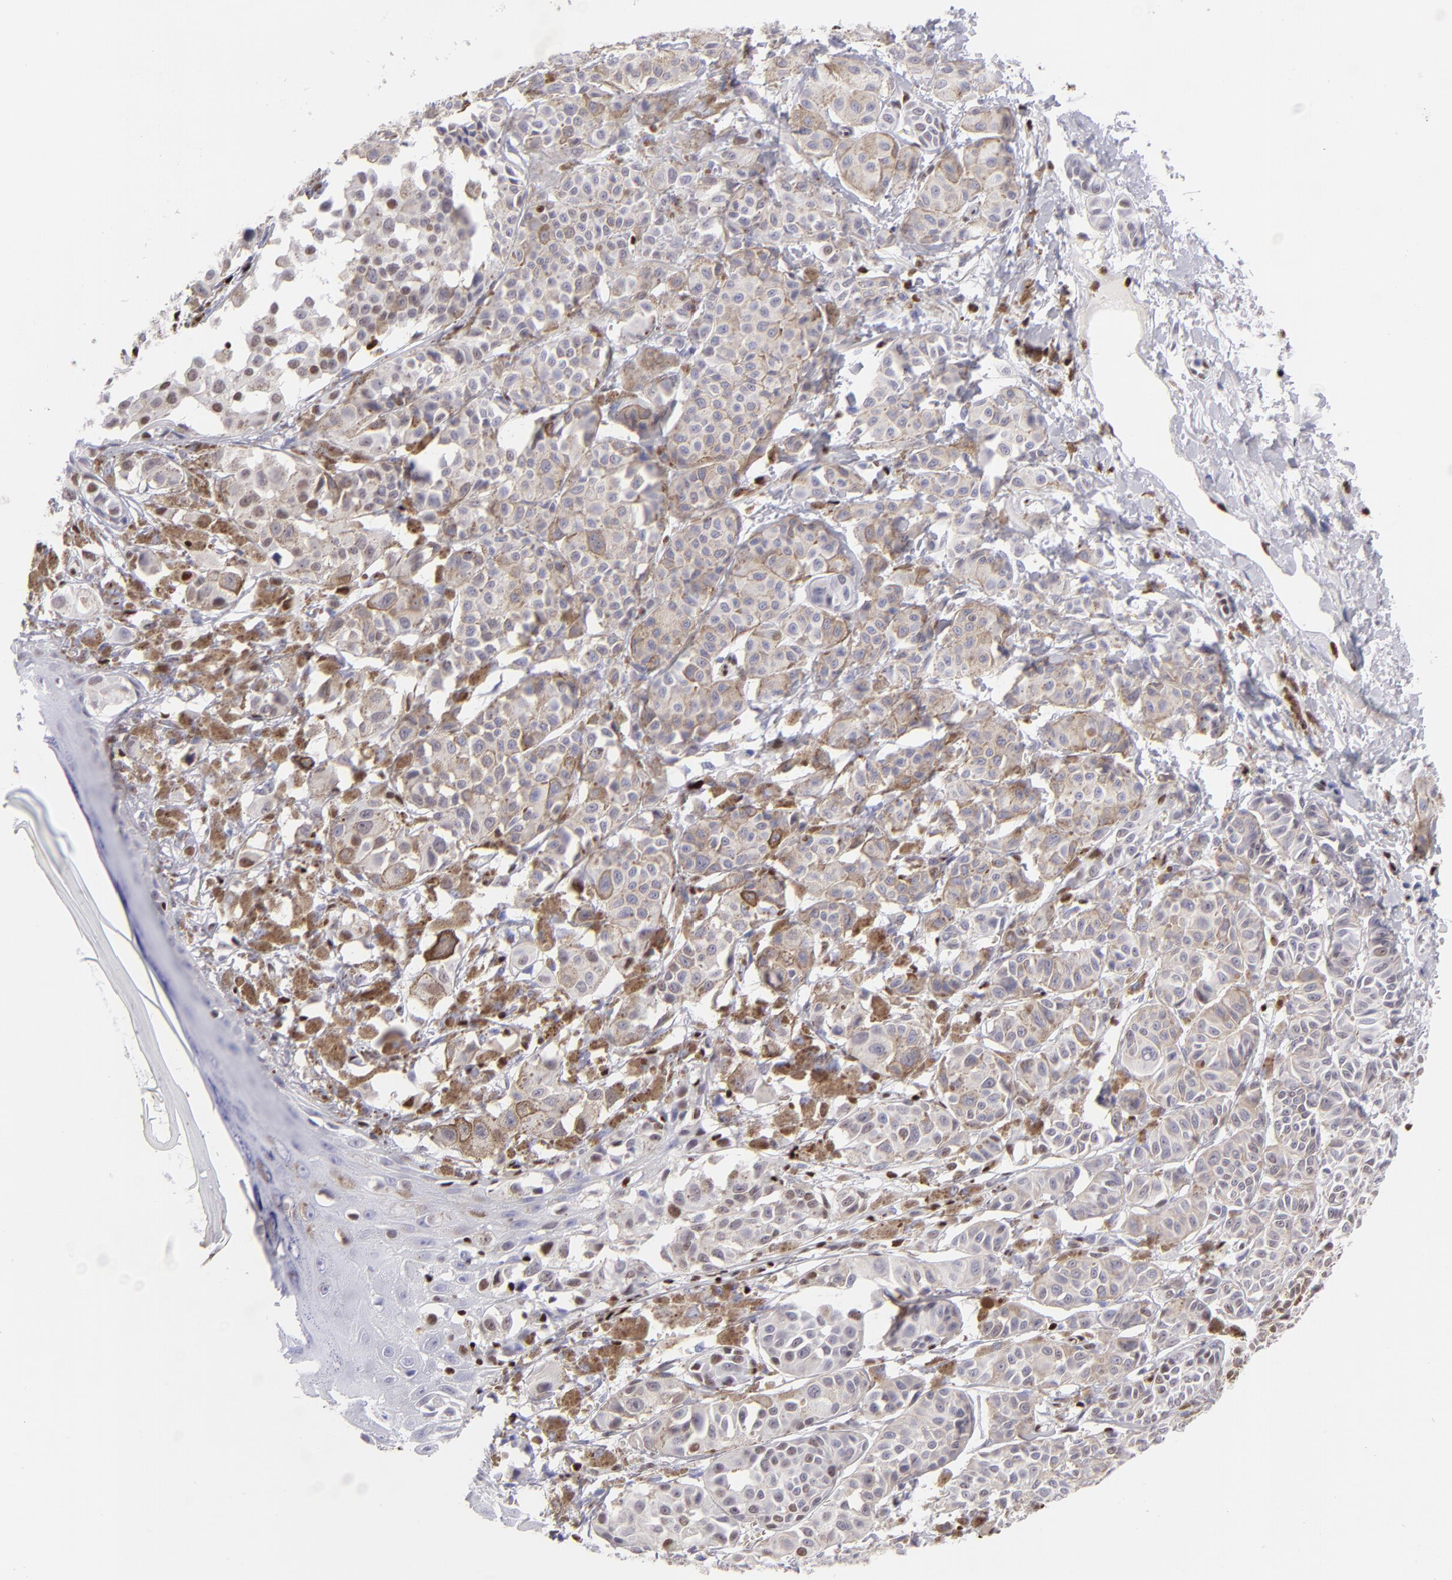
{"staining": {"intensity": "weak", "quantity": ">75%", "location": "cytoplasmic/membranous"}, "tissue": "melanoma", "cell_type": "Tumor cells", "image_type": "cancer", "snomed": [{"axis": "morphology", "description": "Malignant melanoma, NOS"}, {"axis": "topography", "description": "Skin"}], "caption": "High-power microscopy captured an immunohistochemistry (IHC) micrograph of malignant melanoma, revealing weak cytoplasmic/membranous staining in approximately >75% of tumor cells.", "gene": "ETS1", "patient": {"sex": "male", "age": 76}}